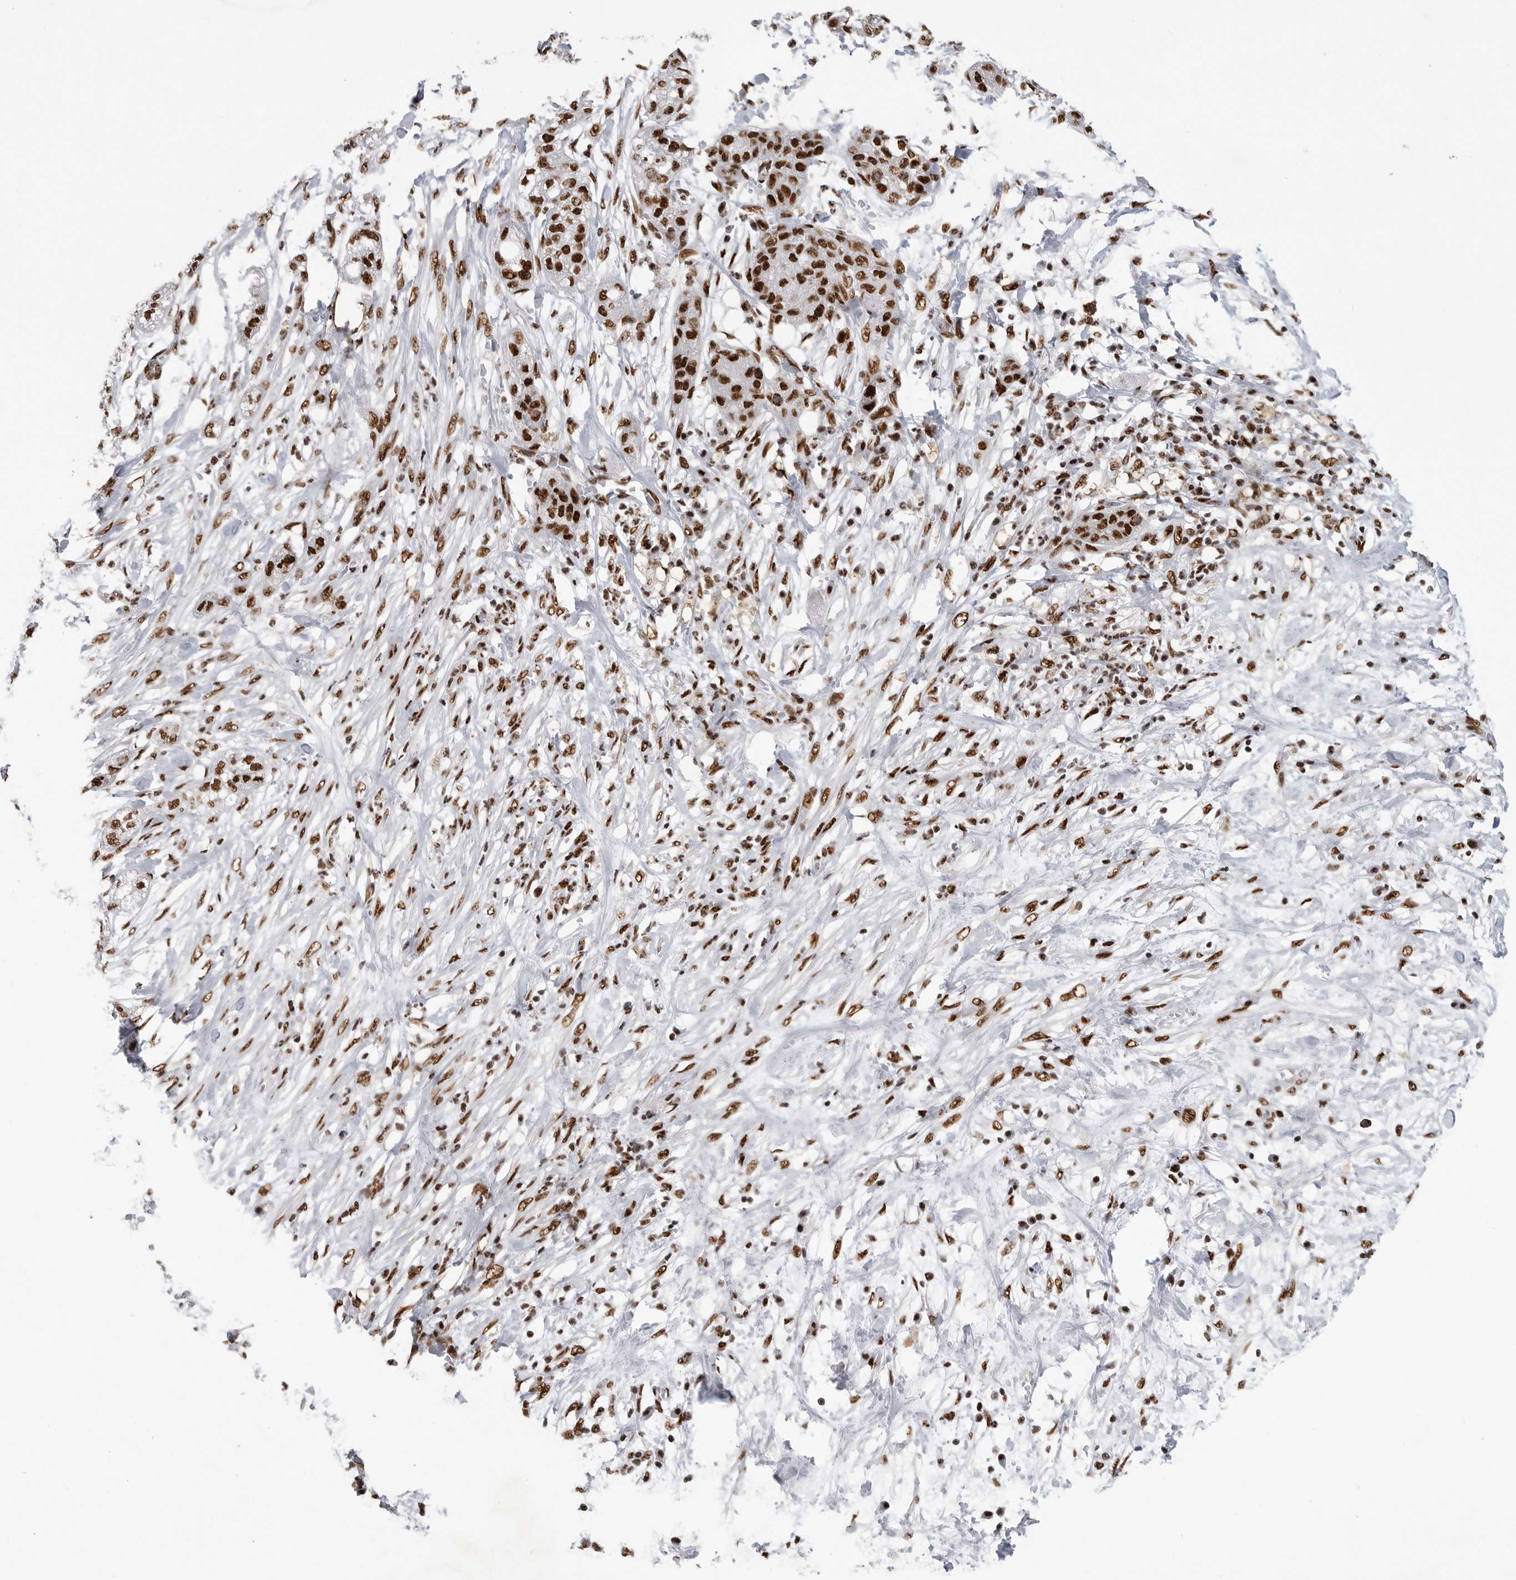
{"staining": {"intensity": "strong", "quantity": ">75%", "location": "nuclear"}, "tissue": "pancreatic cancer", "cell_type": "Tumor cells", "image_type": "cancer", "snomed": [{"axis": "morphology", "description": "Adenocarcinoma, NOS"}, {"axis": "topography", "description": "Pancreas"}], "caption": "This micrograph demonstrates pancreatic cancer stained with immunohistochemistry (IHC) to label a protein in brown. The nuclear of tumor cells show strong positivity for the protein. Nuclei are counter-stained blue.", "gene": "BCLAF1", "patient": {"sex": "female", "age": 78}}